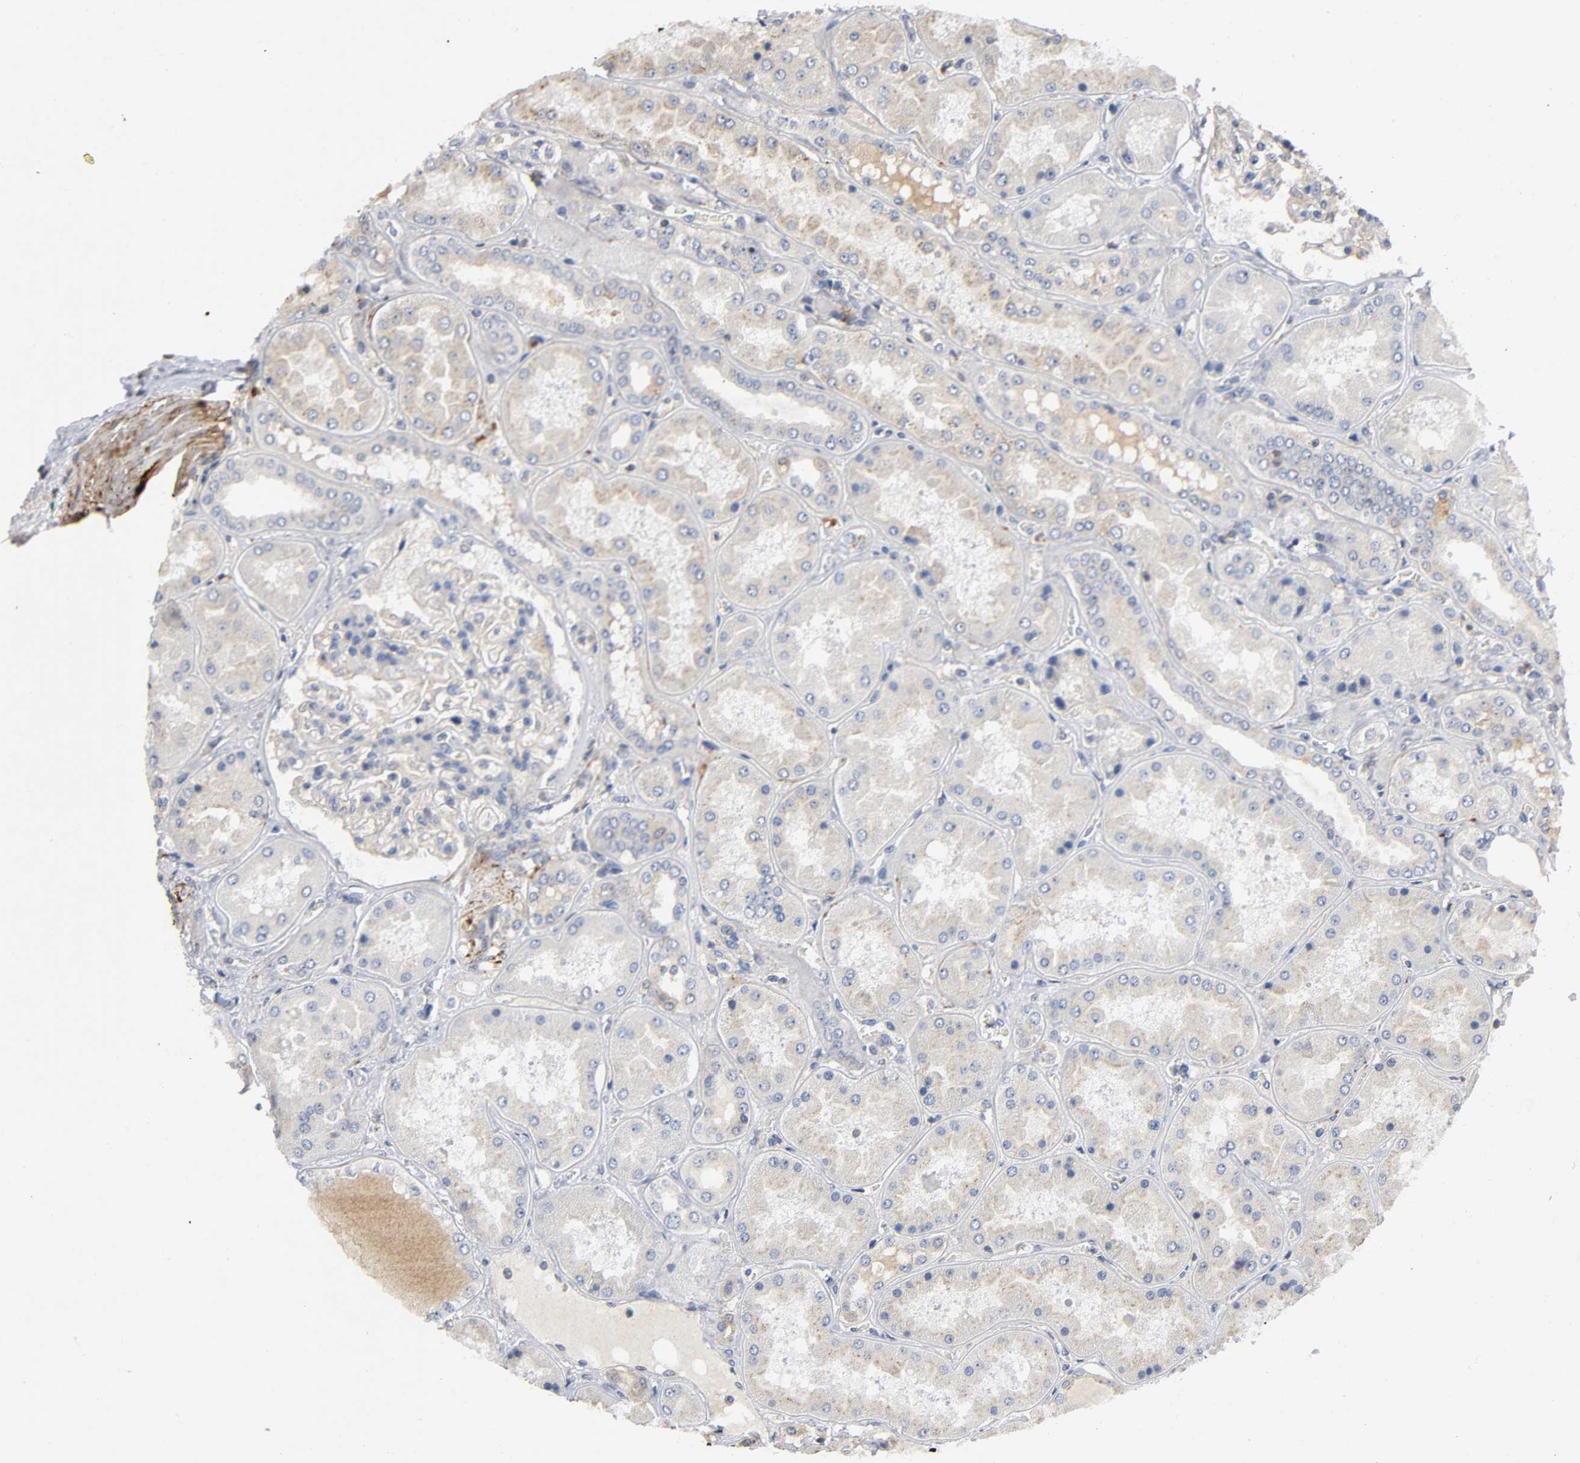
{"staining": {"intensity": "moderate", "quantity": ">75%", "location": "cytoplasmic/membranous"}, "tissue": "kidney", "cell_type": "Cells in glomeruli", "image_type": "normal", "snomed": [{"axis": "morphology", "description": "Normal tissue, NOS"}, {"axis": "topography", "description": "Kidney"}], "caption": "Protein expression analysis of normal kidney displays moderate cytoplasmic/membranous positivity in about >75% of cells in glomeruli.", "gene": "IKBKB", "patient": {"sex": "female", "age": 56}}